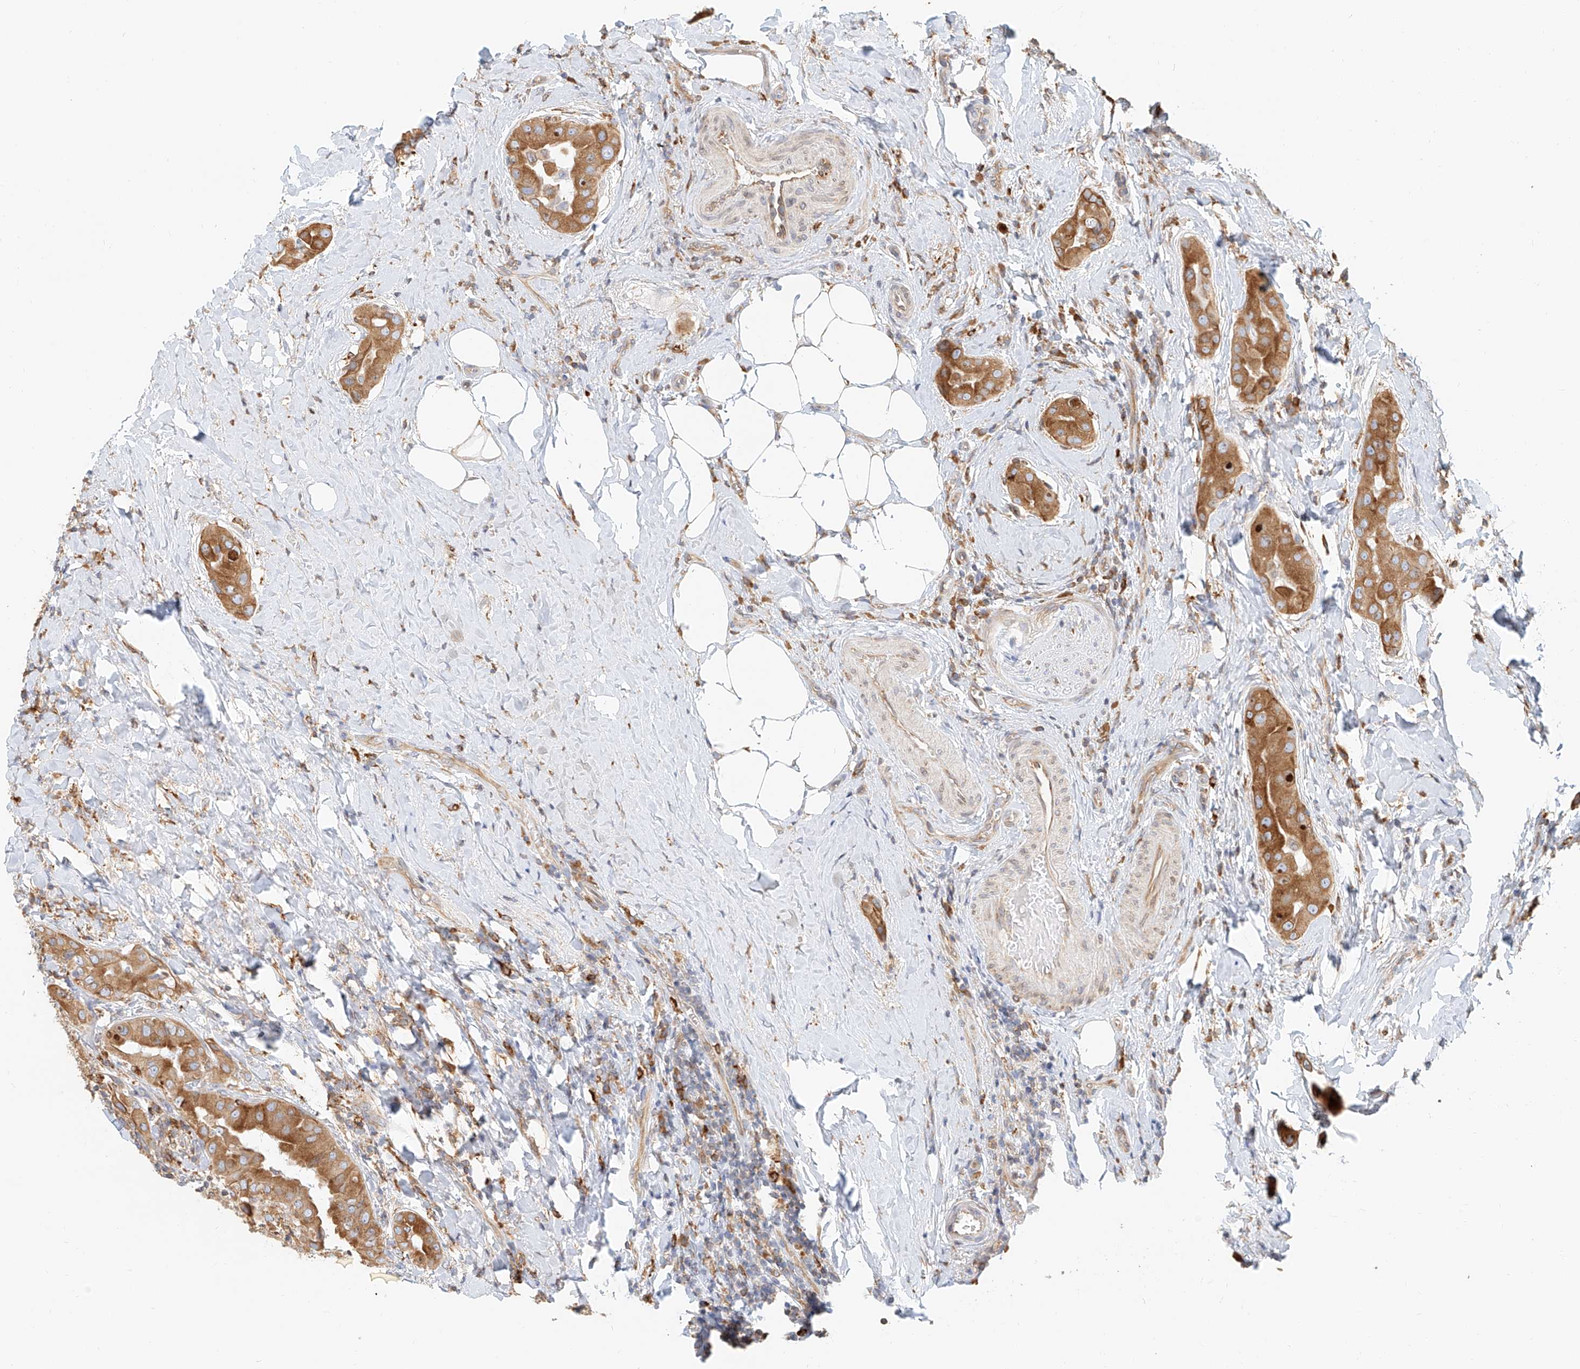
{"staining": {"intensity": "moderate", "quantity": ">75%", "location": "cytoplasmic/membranous,nuclear"}, "tissue": "thyroid cancer", "cell_type": "Tumor cells", "image_type": "cancer", "snomed": [{"axis": "morphology", "description": "Papillary adenocarcinoma, NOS"}, {"axis": "topography", "description": "Thyroid gland"}], "caption": "Brown immunohistochemical staining in human papillary adenocarcinoma (thyroid) exhibits moderate cytoplasmic/membranous and nuclear expression in about >75% of tumor cells.", "gene": "DHRS7", "patient": {"sex": "male", "age": 33}}